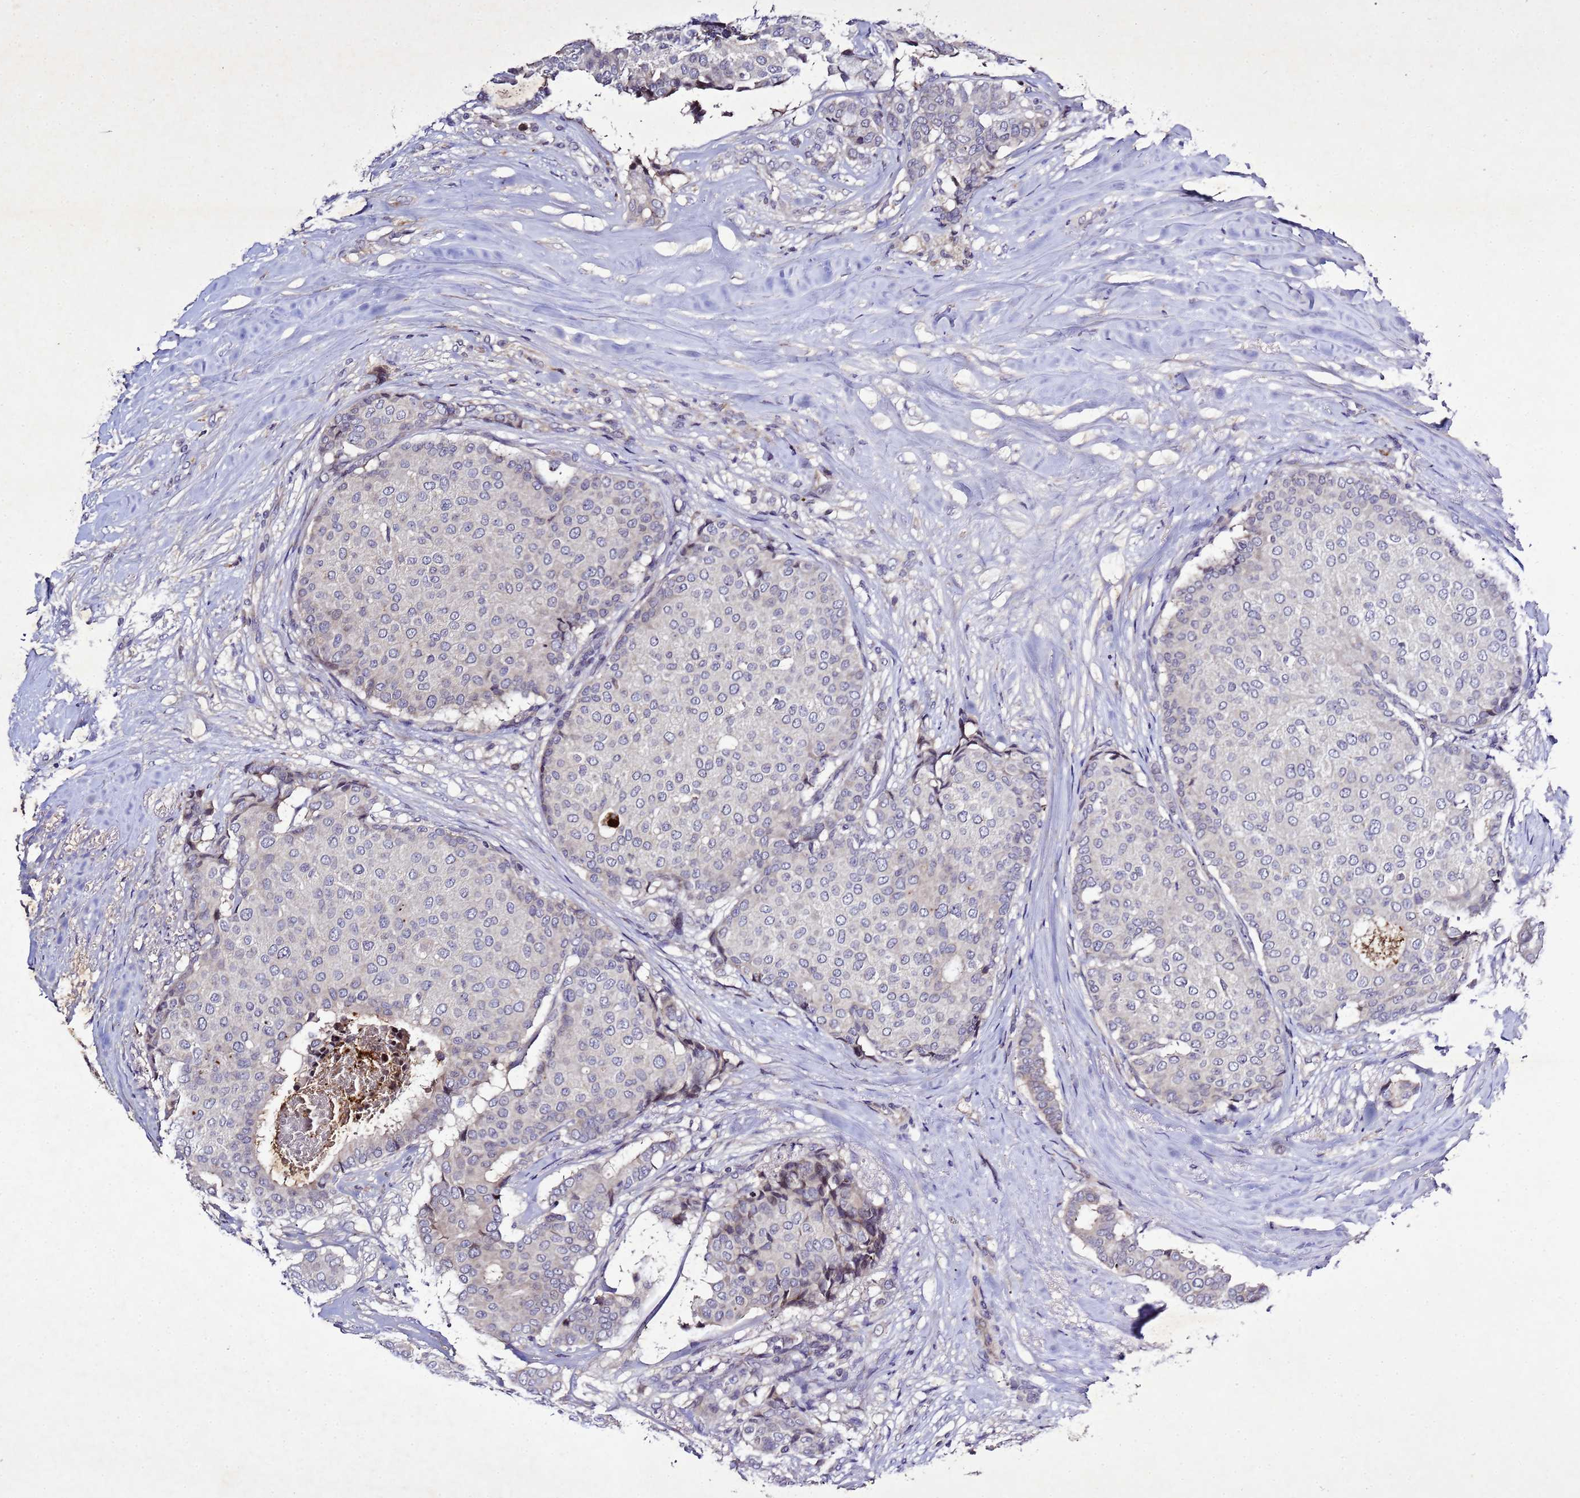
{"staining": {"intensity": "negative", "quantity": "none", "location": "none"}, "tissue": "breast cancer", "cell_type": "Tumor cells", "image_type": "cancer", "snomed": [{"axis": "morphology", "description": "Duct carcinoma"}, {"axis": "topography", "description": "Breast"}], "caption": "DAB immunohistochemical staining of human breast cancer reveals no significant expression in tumor cells.", "gene": "SV2B", "patient": {"sex": "female", "age": 75}}